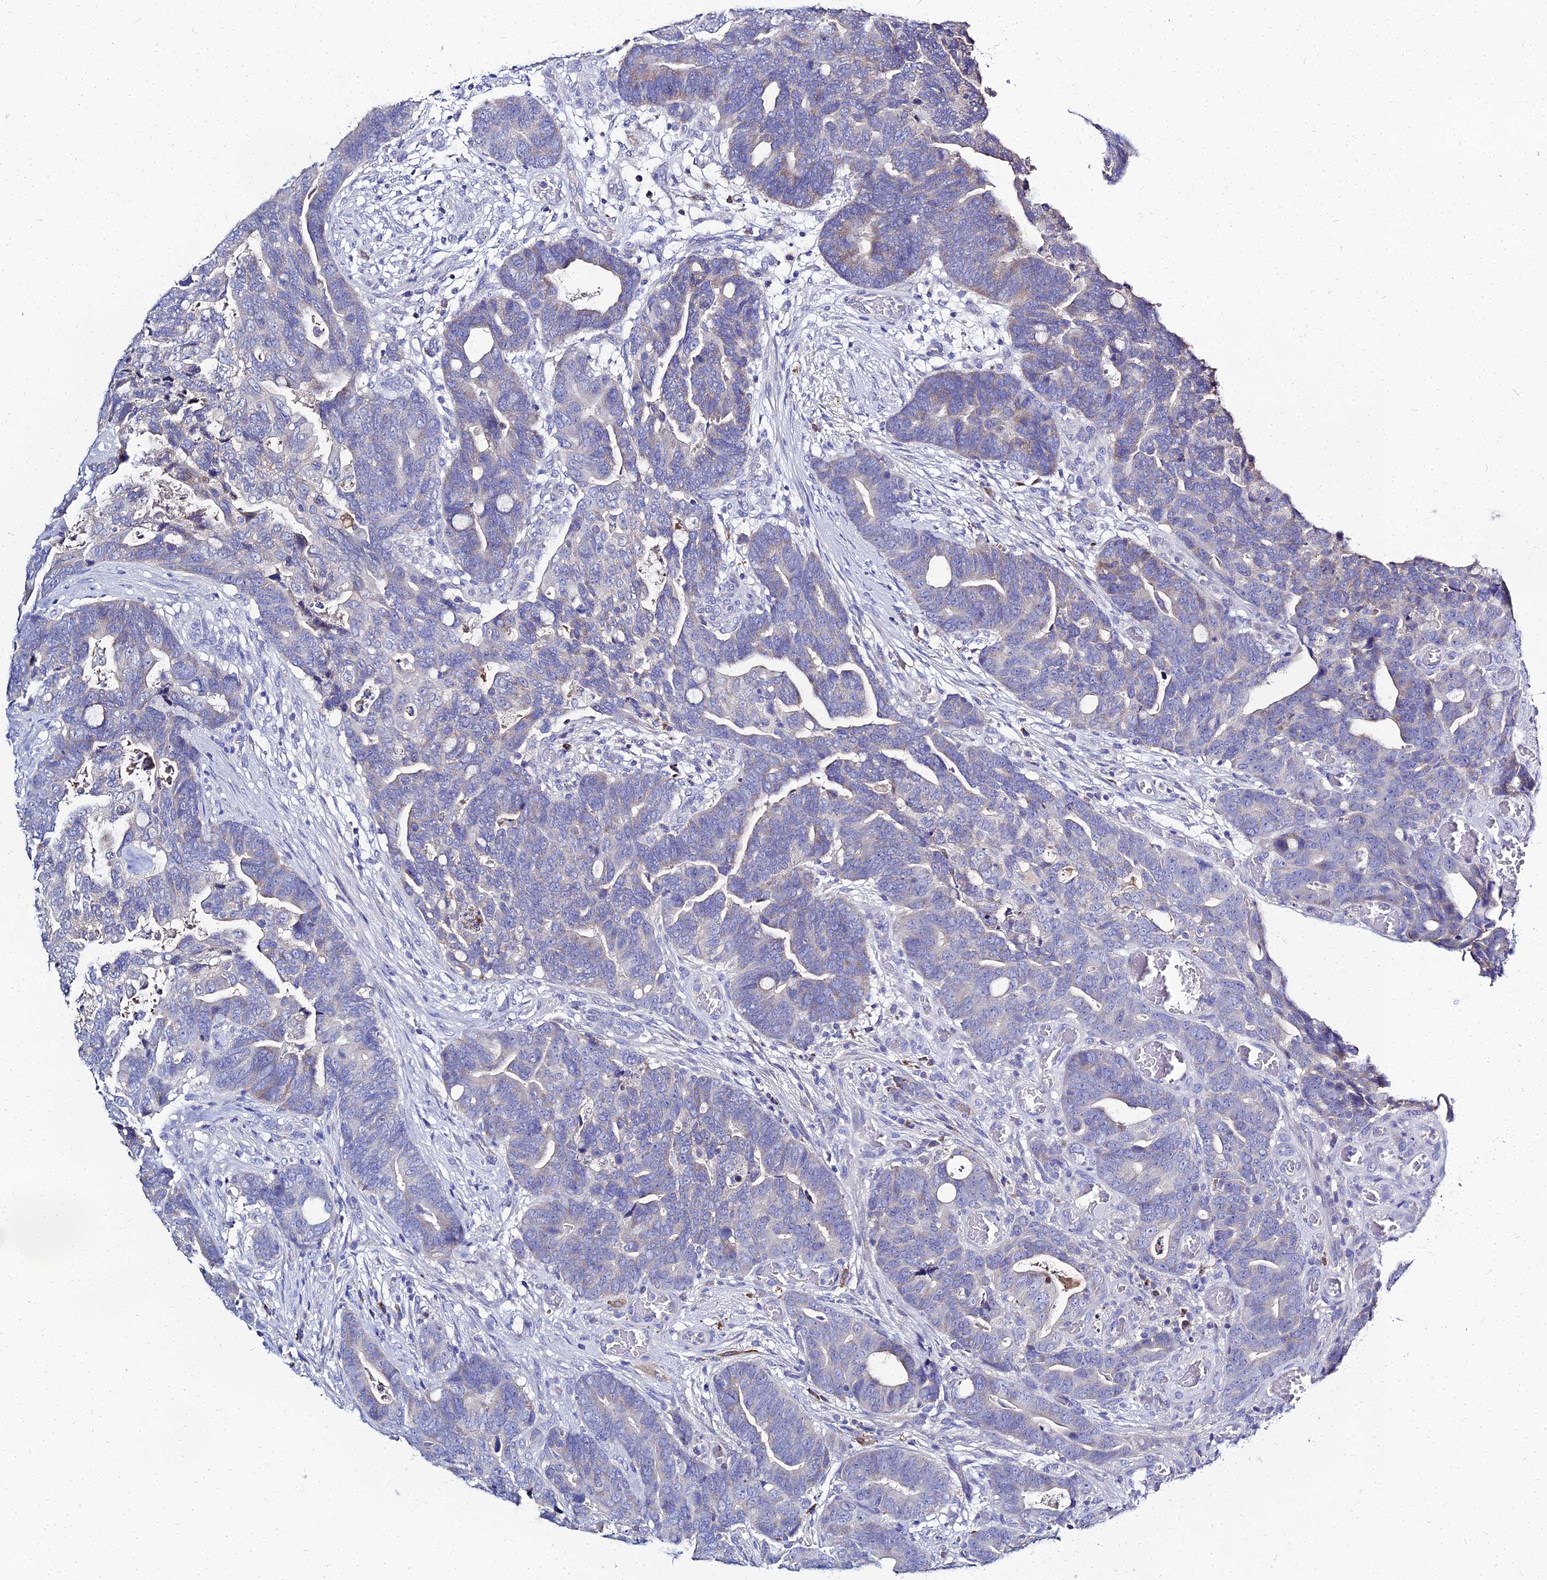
{"staining": {"intensity": "weak", "quantity": "<25%", "location": "cytoplasmic/membranous"}, "tissue": "colorectal cancer", "cell_type": "Tumor cells", "image_type": "cancer", "snomed": [{"axis": "morphology", "description": "Adenocarcinoma, NOS"}, {"axis": "topography", "description": "Colon"}], "caption": "Immunohistochemistry of colorectal cancer displays no positivity in tumor cells.", "gene": "NPY", "patient": {"sex": "female", "age": 82}}